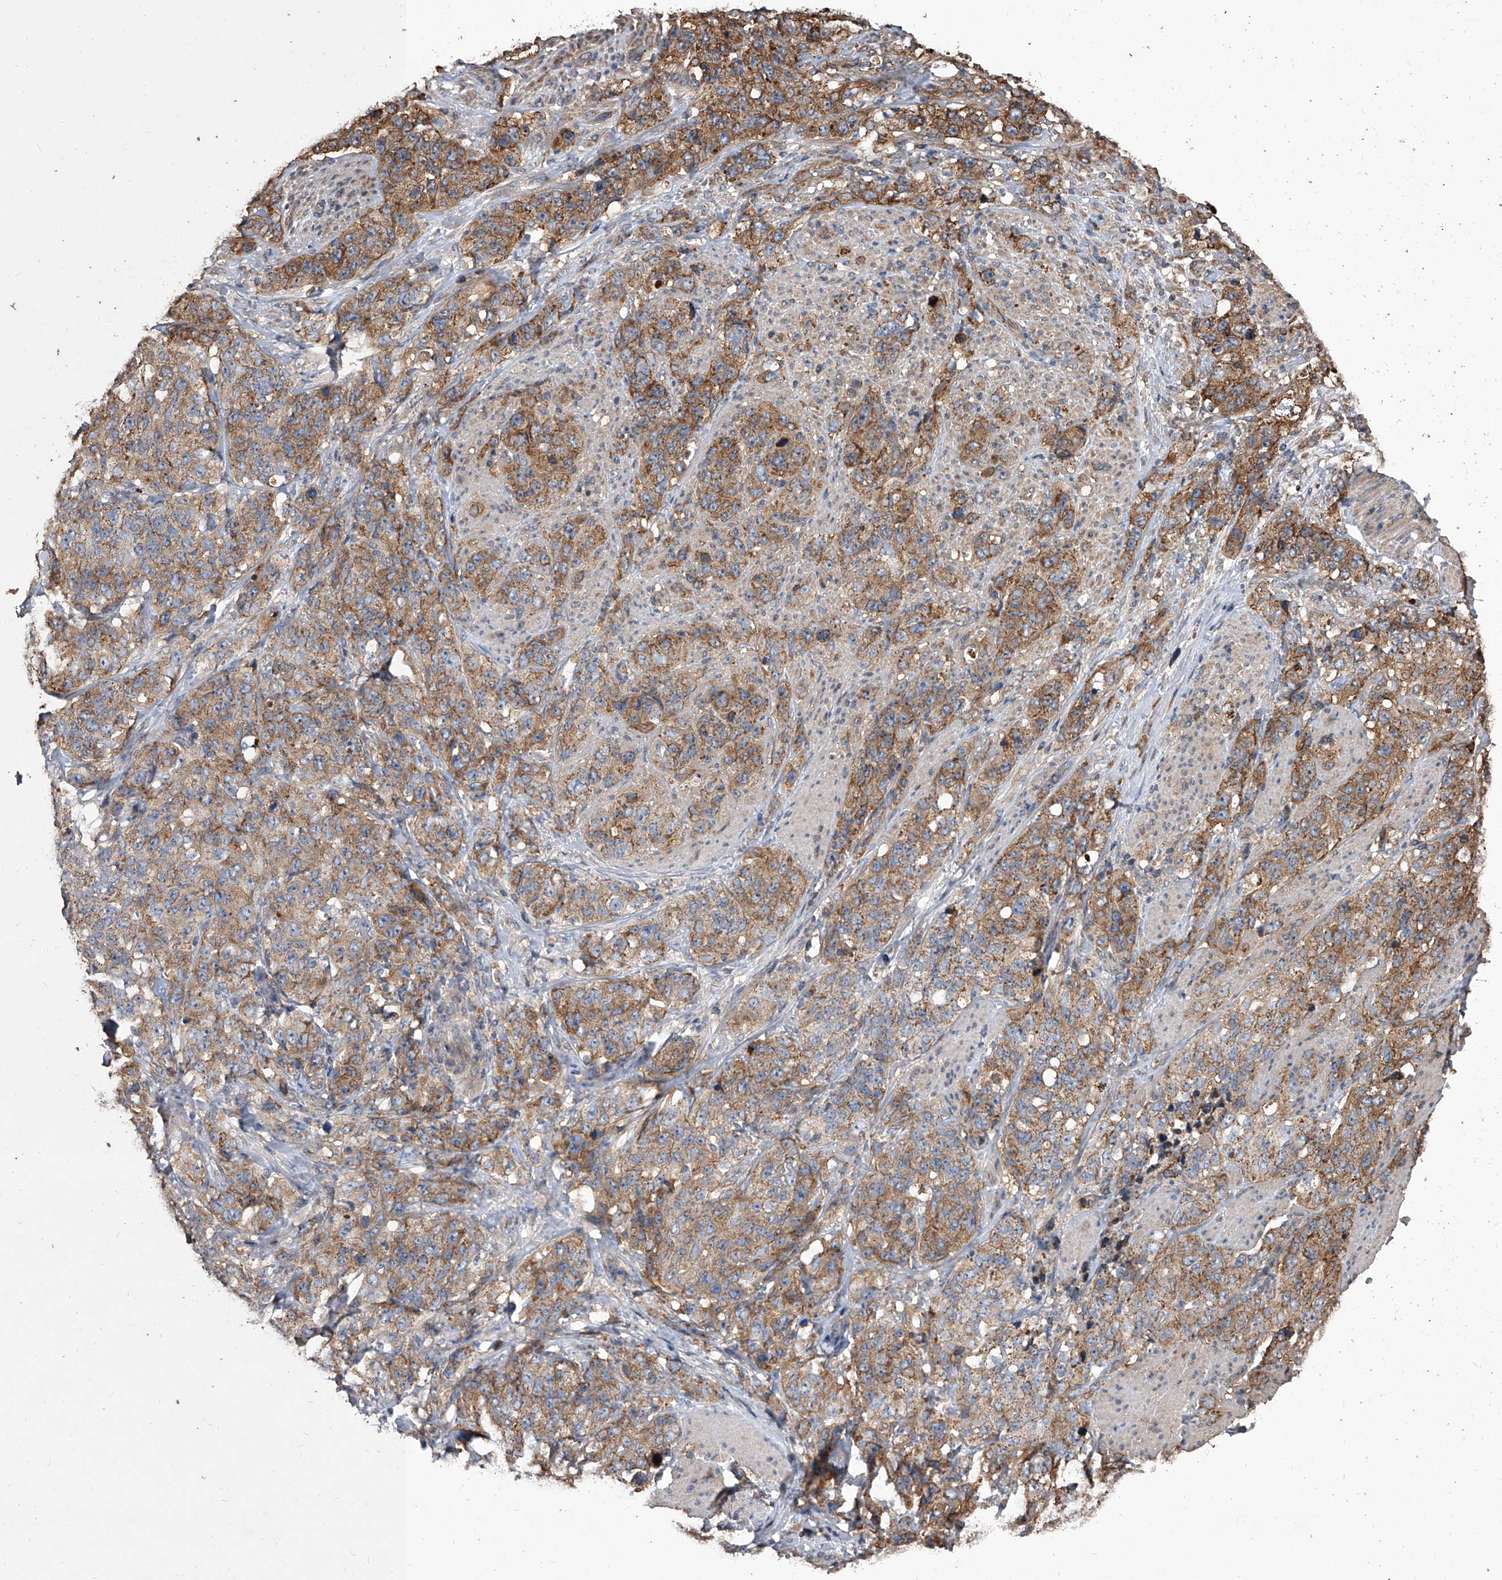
{"staining": {"intensity": "moderate", "quantity": ">75%", "location": "cytoplasmic/membranous"}, "tissue": "stomach cancer", "cell_type": "Tumor cells", "image_type": "cancer", "snomed": [{"axis": "morphology", "description": "Adenocarcinoma, NOS"}, {"axis": "topography", "description": "Stomach"}], "caption": "Brown immunohistochemical staining in stomach cancer shows moderate cytoplasmic/membranous positivity in about >75% of tumor cells.", "gene": "LTV1", "patient": {"sex": "male", "age": 48}}